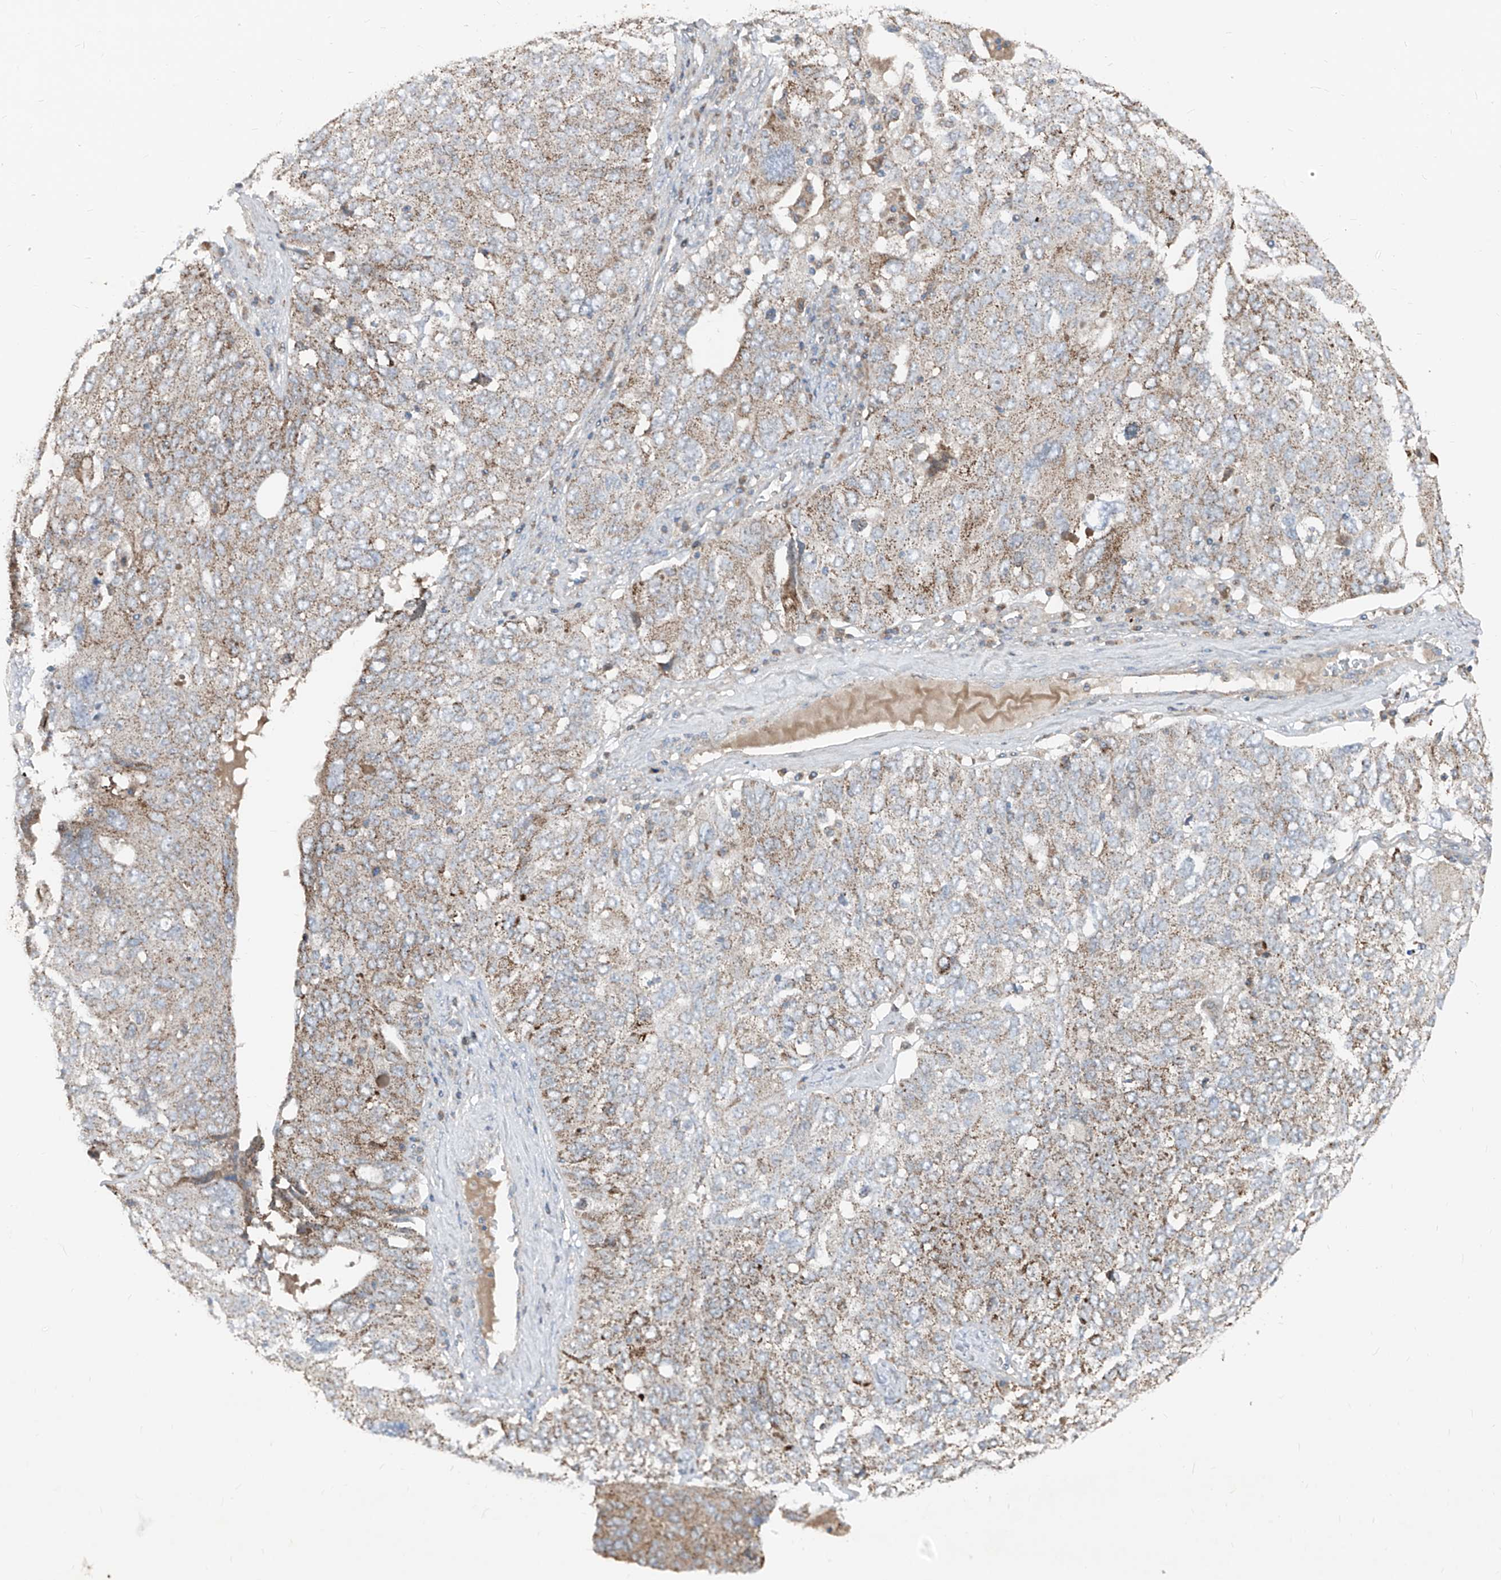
{"staining": {"intensity": "moderate", "quantity": "25%-75%", "location": "cytoplasmic/membranous"}, "tissue": "ovarian cancer", "cell_type": "Tumor cells", "image_type": "cancer", "snomed": [{"axis": "morphology", "description": "Carcinoma, endometroid"}, {"axis": "topography", "description": "Ovary"}], "caption": "An image showing moderate cytoplasmic/membranous staining in approximately 25%-75% of tumor cells in ovarian cancer (endometroid carcinoma), as visualized by brown immunohistochemical staining.", "gene": "ABCD3", "patient": {"sex": "female", "age": 62}}